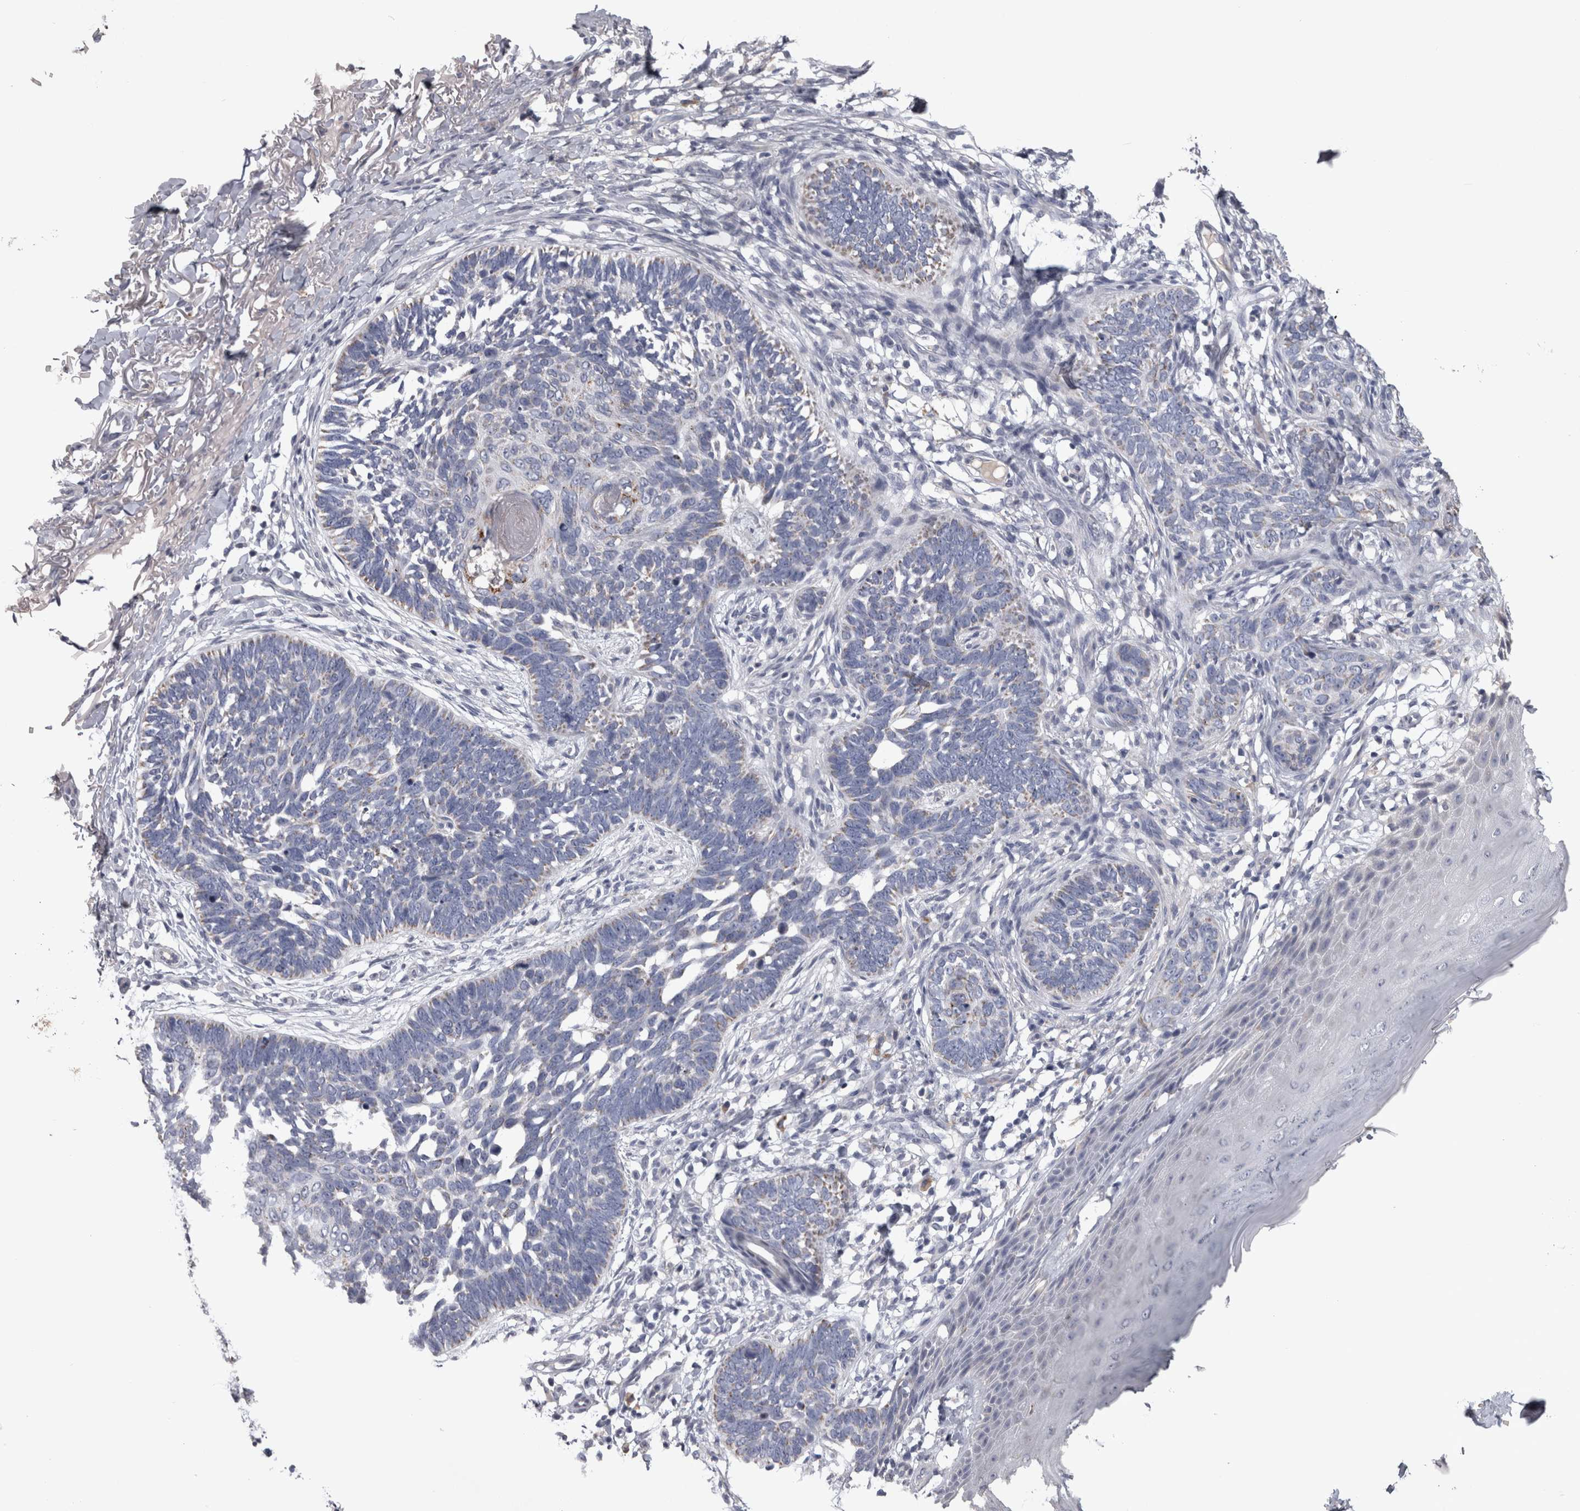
{"staining": {"intensity": "negative", "quantity": "none", "location": "none"}, "tissue": "skin cancer", "cell_type": "Tumor cells", "image_type": "cancer", "snomed": [{"axis": "morphology", "description": "Normal tissue, NOS"}, {"axis": "morphology", "description": "Basal cell carcinoma"}, {"axis": "topography", "description": "Skin"}], "caption": "High power microscopy histopathology image of an immunohistochemistry histopathology image of skin cancer (basal cell carcinoma), revealing no significant staining in tumor cells. (DAB (3,3'-diaminobenzidine) immunohistochemistry (IHC) with hematoxylin counter stain).", "gene": "DBT", "patient": {"sex": "male", "age": 77}}